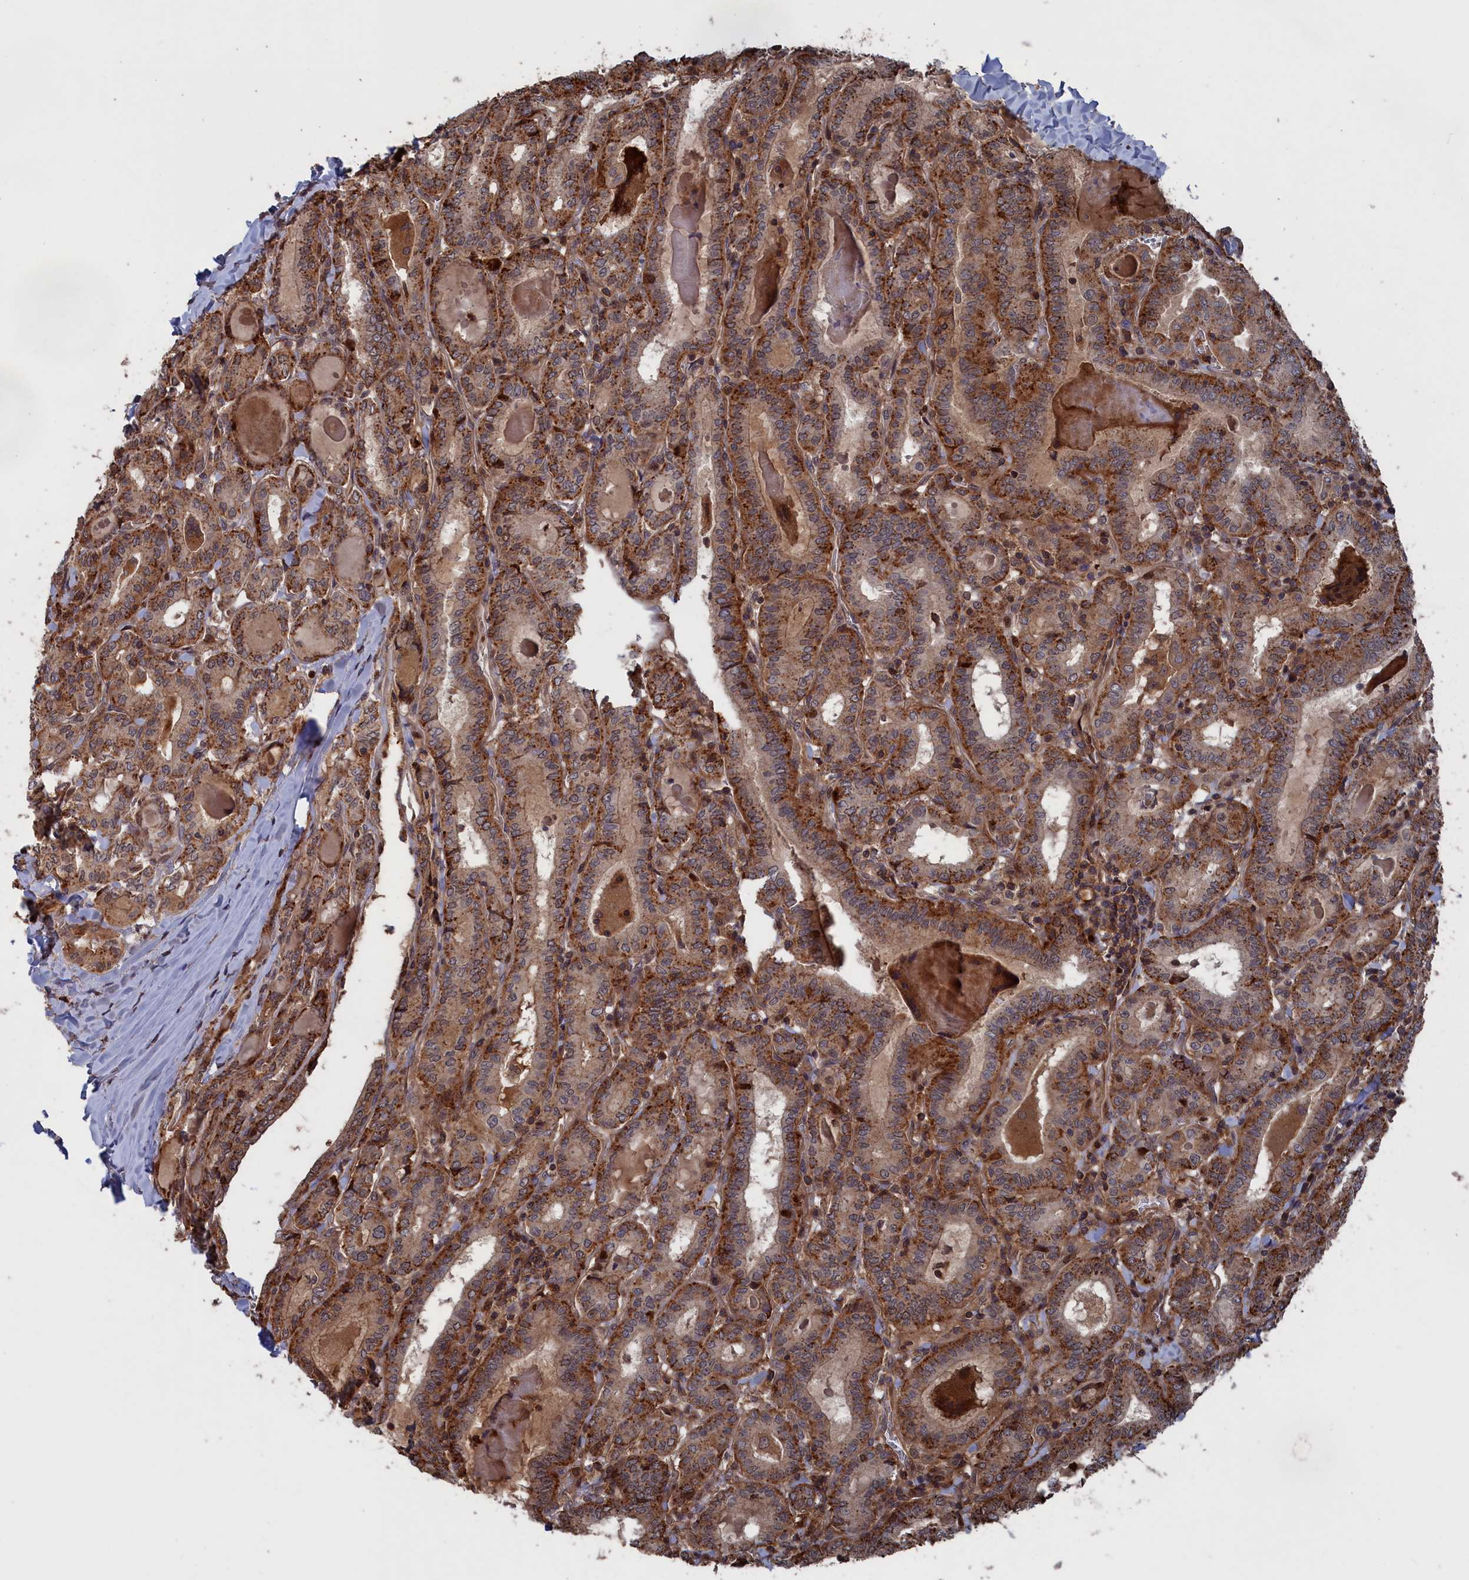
{"staining": {"intensity": "moderate", "quantity": "25%-75%", "location": "cytoplasmic/membranous,nuclear"}, "tissue": "thyroid cancer", "cell_type": "Tumor cells", "image_type": "cancer", "snomed": [{"axis": "morphology", "description": "Papillary adenocarcinoma, NOS"}, {"axis": "topography", "description": "Thyroid gland"}], "caption": "Human thyroid papillary adenocarcinoma stained for a protein (brown) demonstrates moderate cytoplasmic/membranous and nuclear positive staining in about 25%-75% of tumor cells.", "gene": "PLA2G15", "patient": {"sex": "female", "age": 72}}